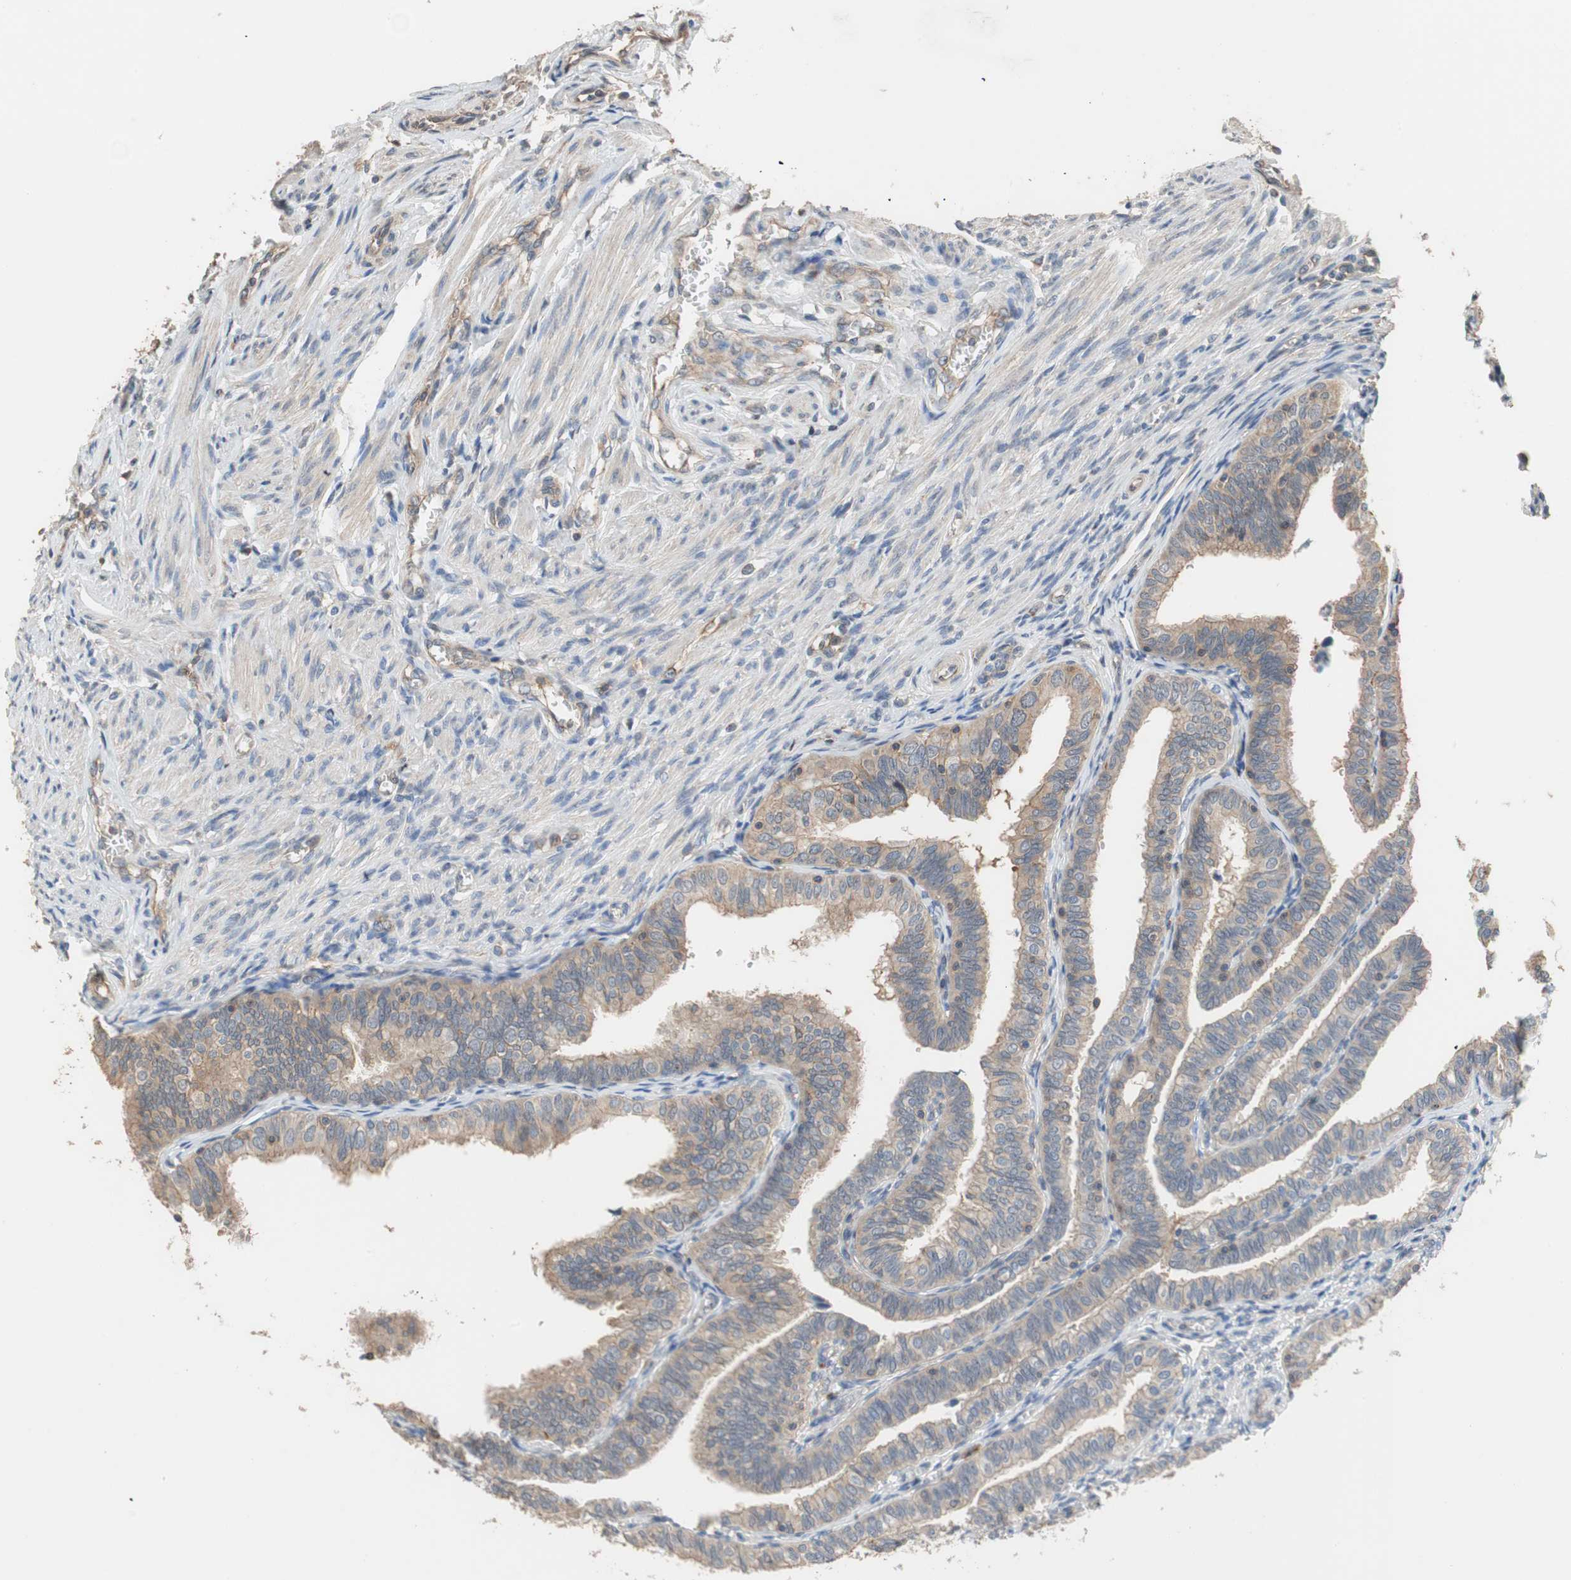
{"staining": {"intensity": "moderate", "quantity": ">75%", "location": "cytoplasmic/membranous"}, "tissue": "fallopian tube", "cell_type": "Glandular cells", "image_type": "normal", "snomed": [{"axis": "morphology", "description": "Normal tissue, NOS"}, {"axis": "topography", "description": "Fallopian tube"}], "caption": "Glandular cells exhibit medium levels of moderate cytoplasmic/membranous positivity in approximately >75% of cells in unremarkable fallopian tube.", "gene": "MAP4K2", "patient": {"sex": "female", "age": 46}}